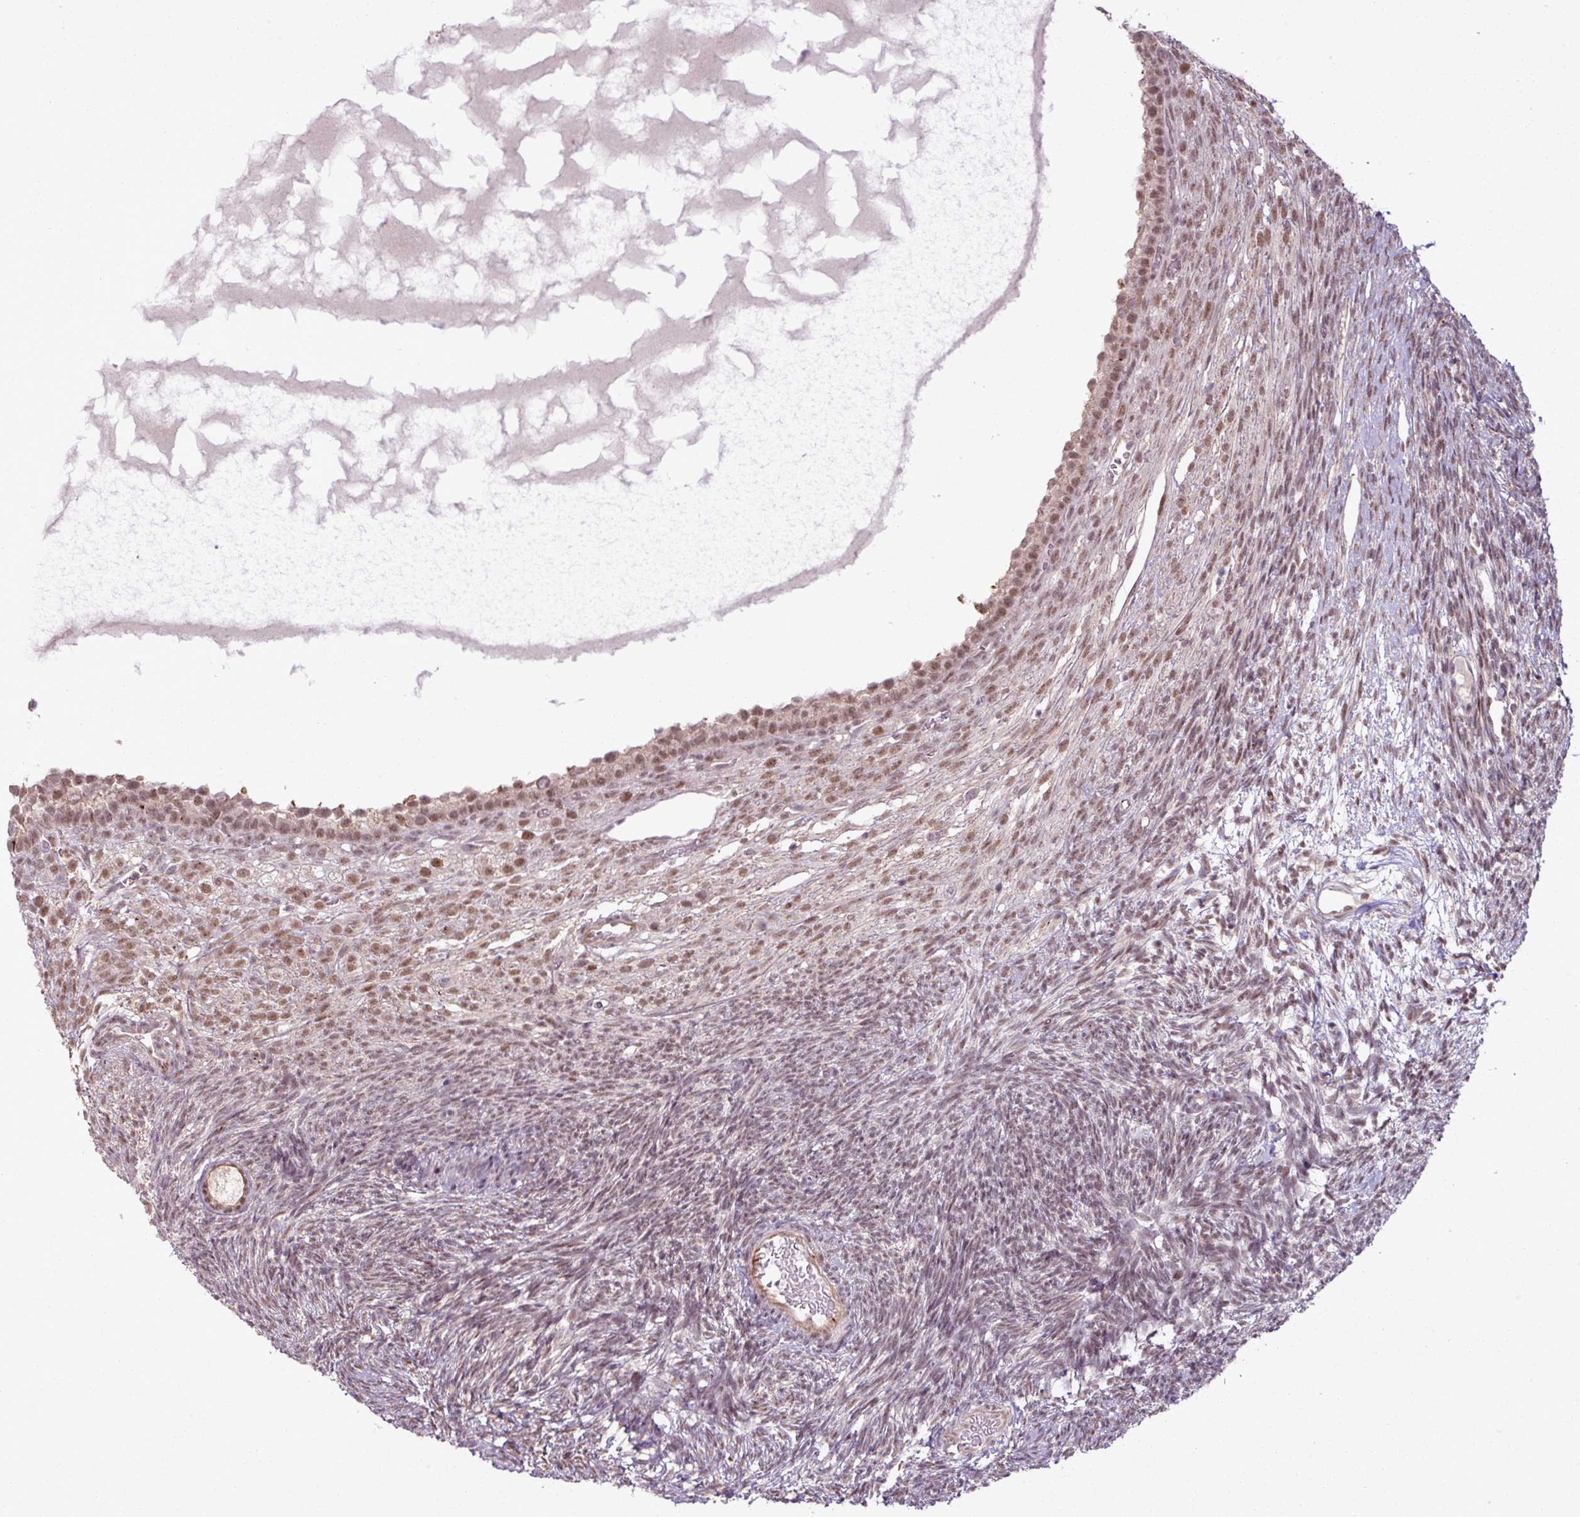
{"staining": {"intensity": "weak", "quantity": ">75%", "location": "cytoplasmic/membranous,nuclear"}, "tissue": "ovary", "cell_type": "Follicle cells", "image_type": "normal", "snomed": [{"axis": "morphology", "description": "Normal tissue, NOS"}, {"axis": "topography", "description": "Ovary"}], "caption": "A brown stain labels weak cytoplasmic/membranous,nuclear positivity of a protein in follicle cells of normal human ovary.", "gene": "ZC2HC1C", "patient": {"sex": "female", "age": 39}}